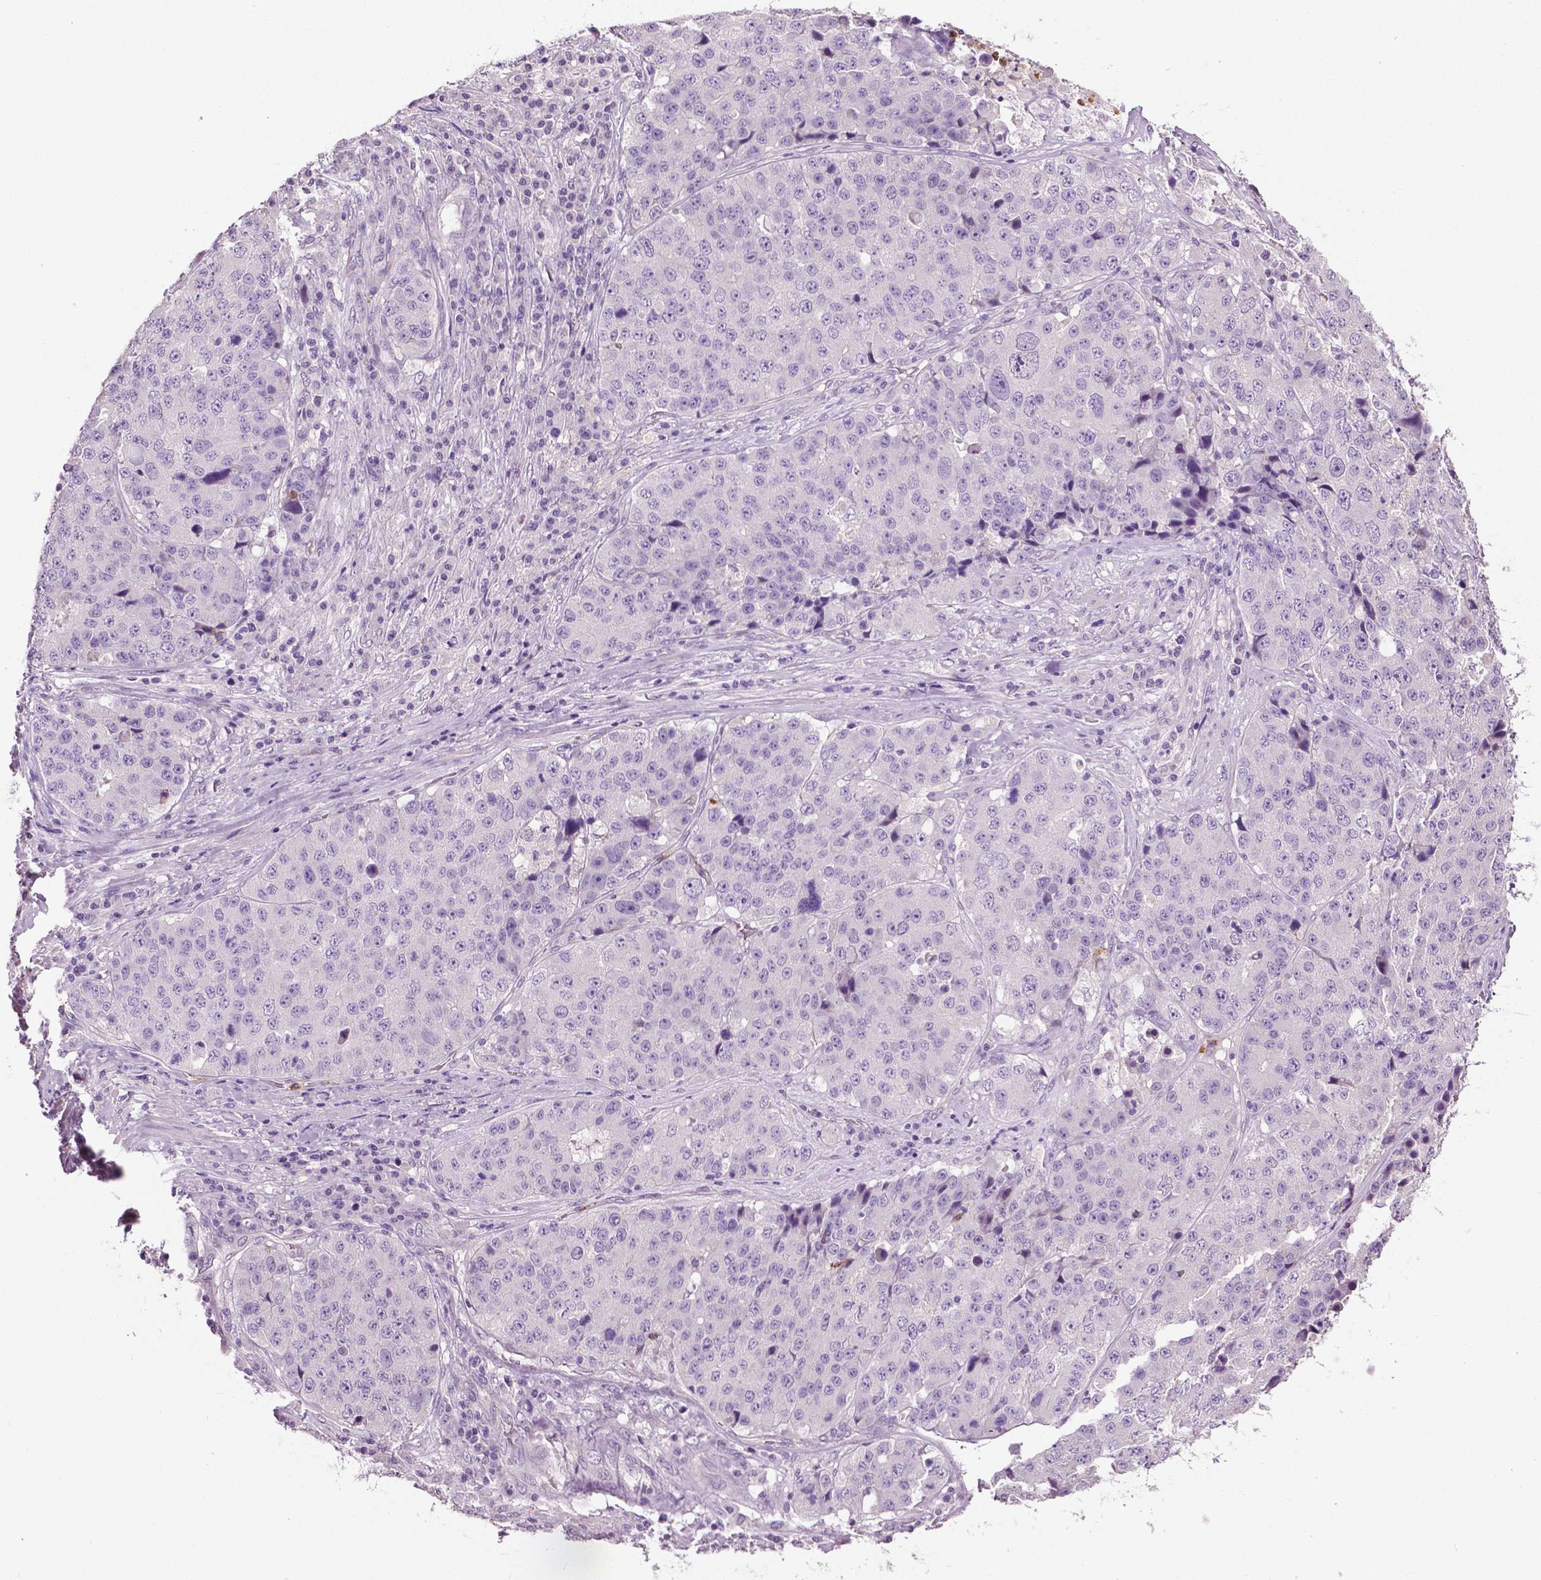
{"staining": {"intensity": "negative", "quantity": "none", "location": "none"}, "tissue": "stomach cancer", "cell_type": "Tumor cells", "image_type": "cancer", "snomed": [{"axis": "morphology", "description": "Adenocarcinoma, NOS"}, {"axis": "topography", "description": "Stomach"}], "caption": "DAB immunohistochemical staining of stomach cancer displays no significant positivity in tumor cells.", "gene": "PTPN5", "patient": {"sex": "male", "age": 71}}